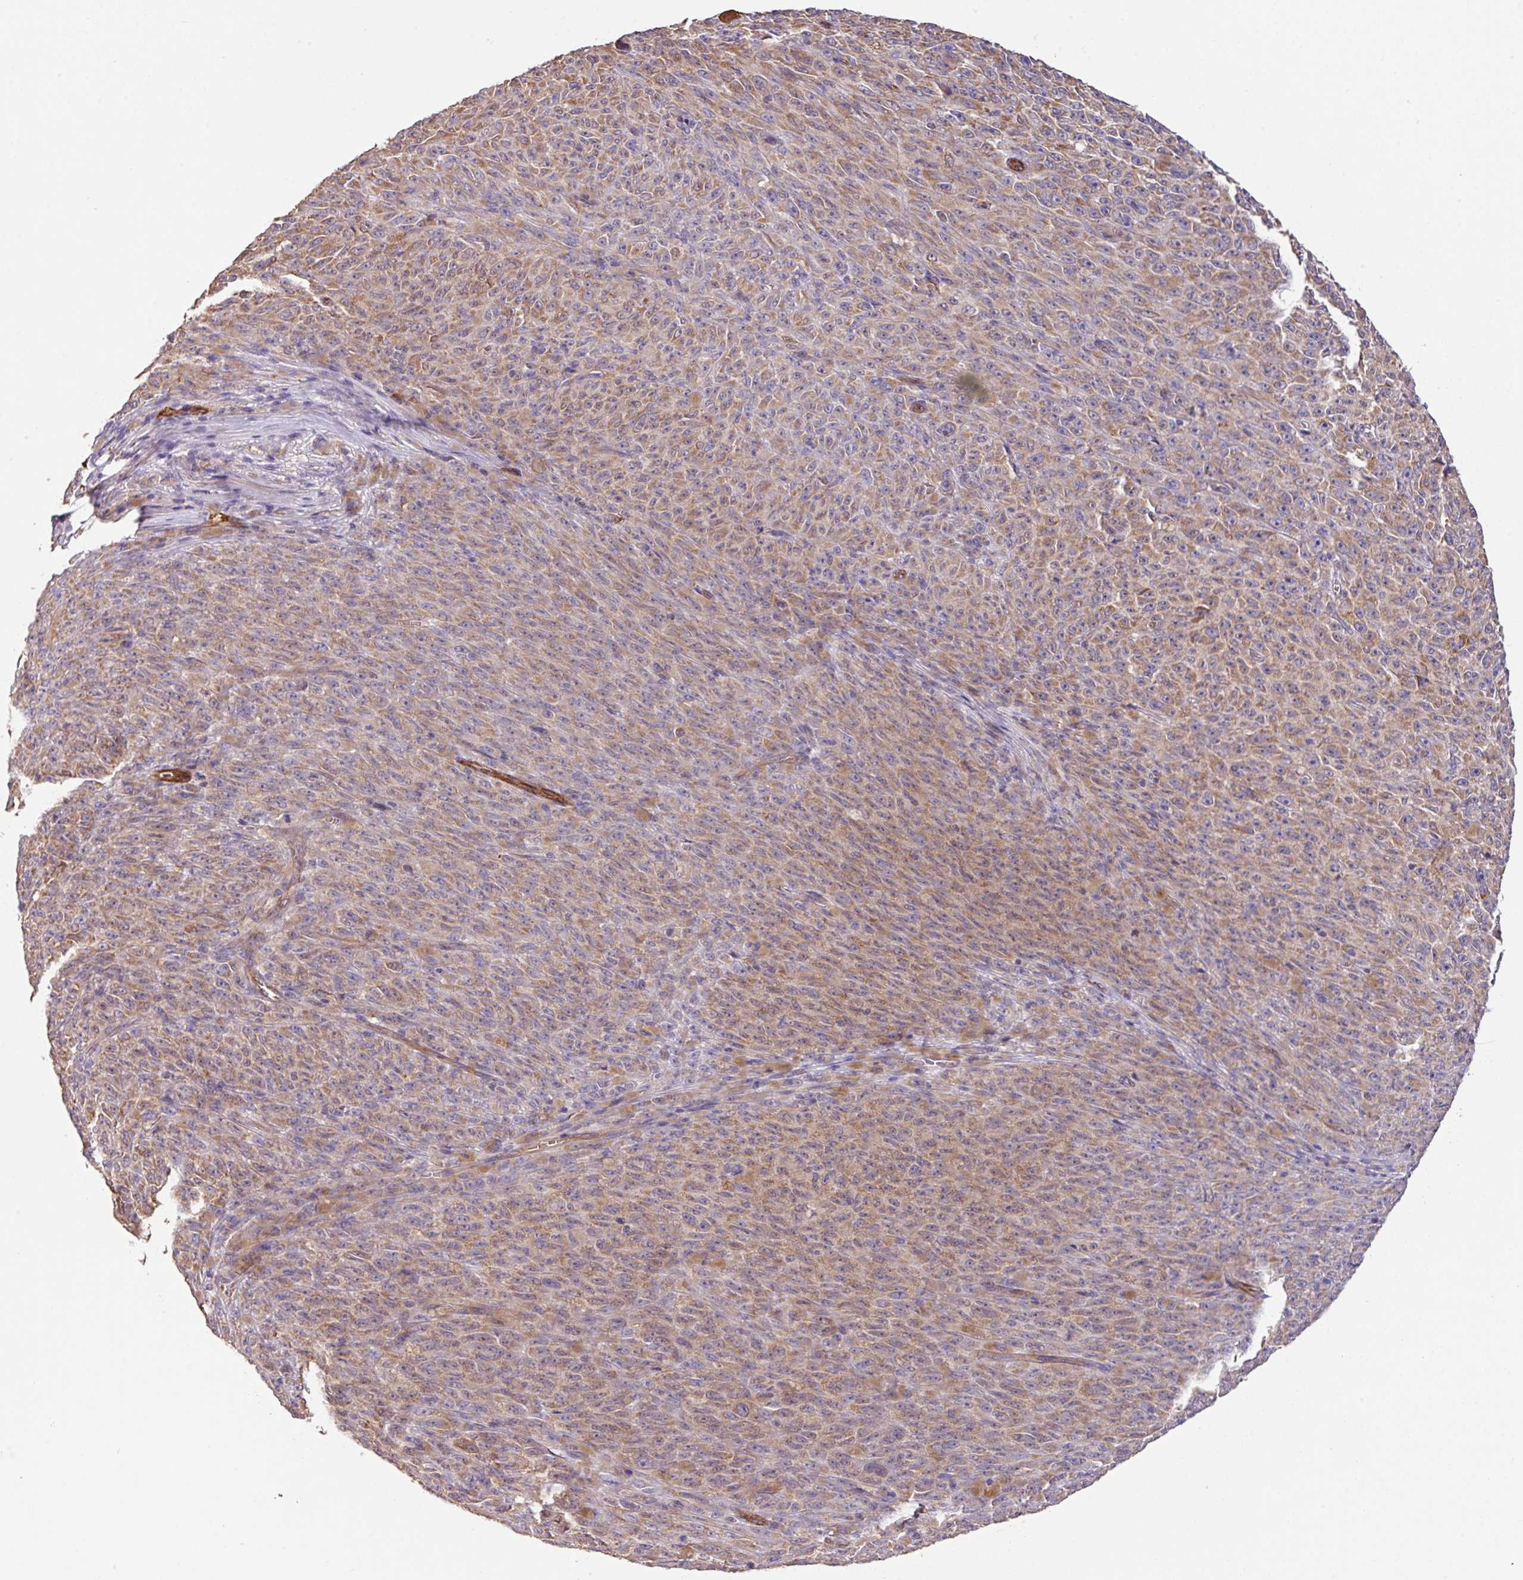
{"staining": {"intensity": "moderate", "quantity": ">75%", "location": "cytoplasmic/membranous"}, "tissue": "melanoma", "cell_type": "Tumor cells", "image_type": "cancer", "snomed": [{"axis": "morphology", "description": "Malignant melanoma, NOS"}, {"axis": "topography", "description": "Skin"}], "caption": "Human malignant melanoma stained with a protein marker shows moderate staining in tumor cells.", "gene": "LRRC53", "patient": {"sex": "female", "age": 82}}